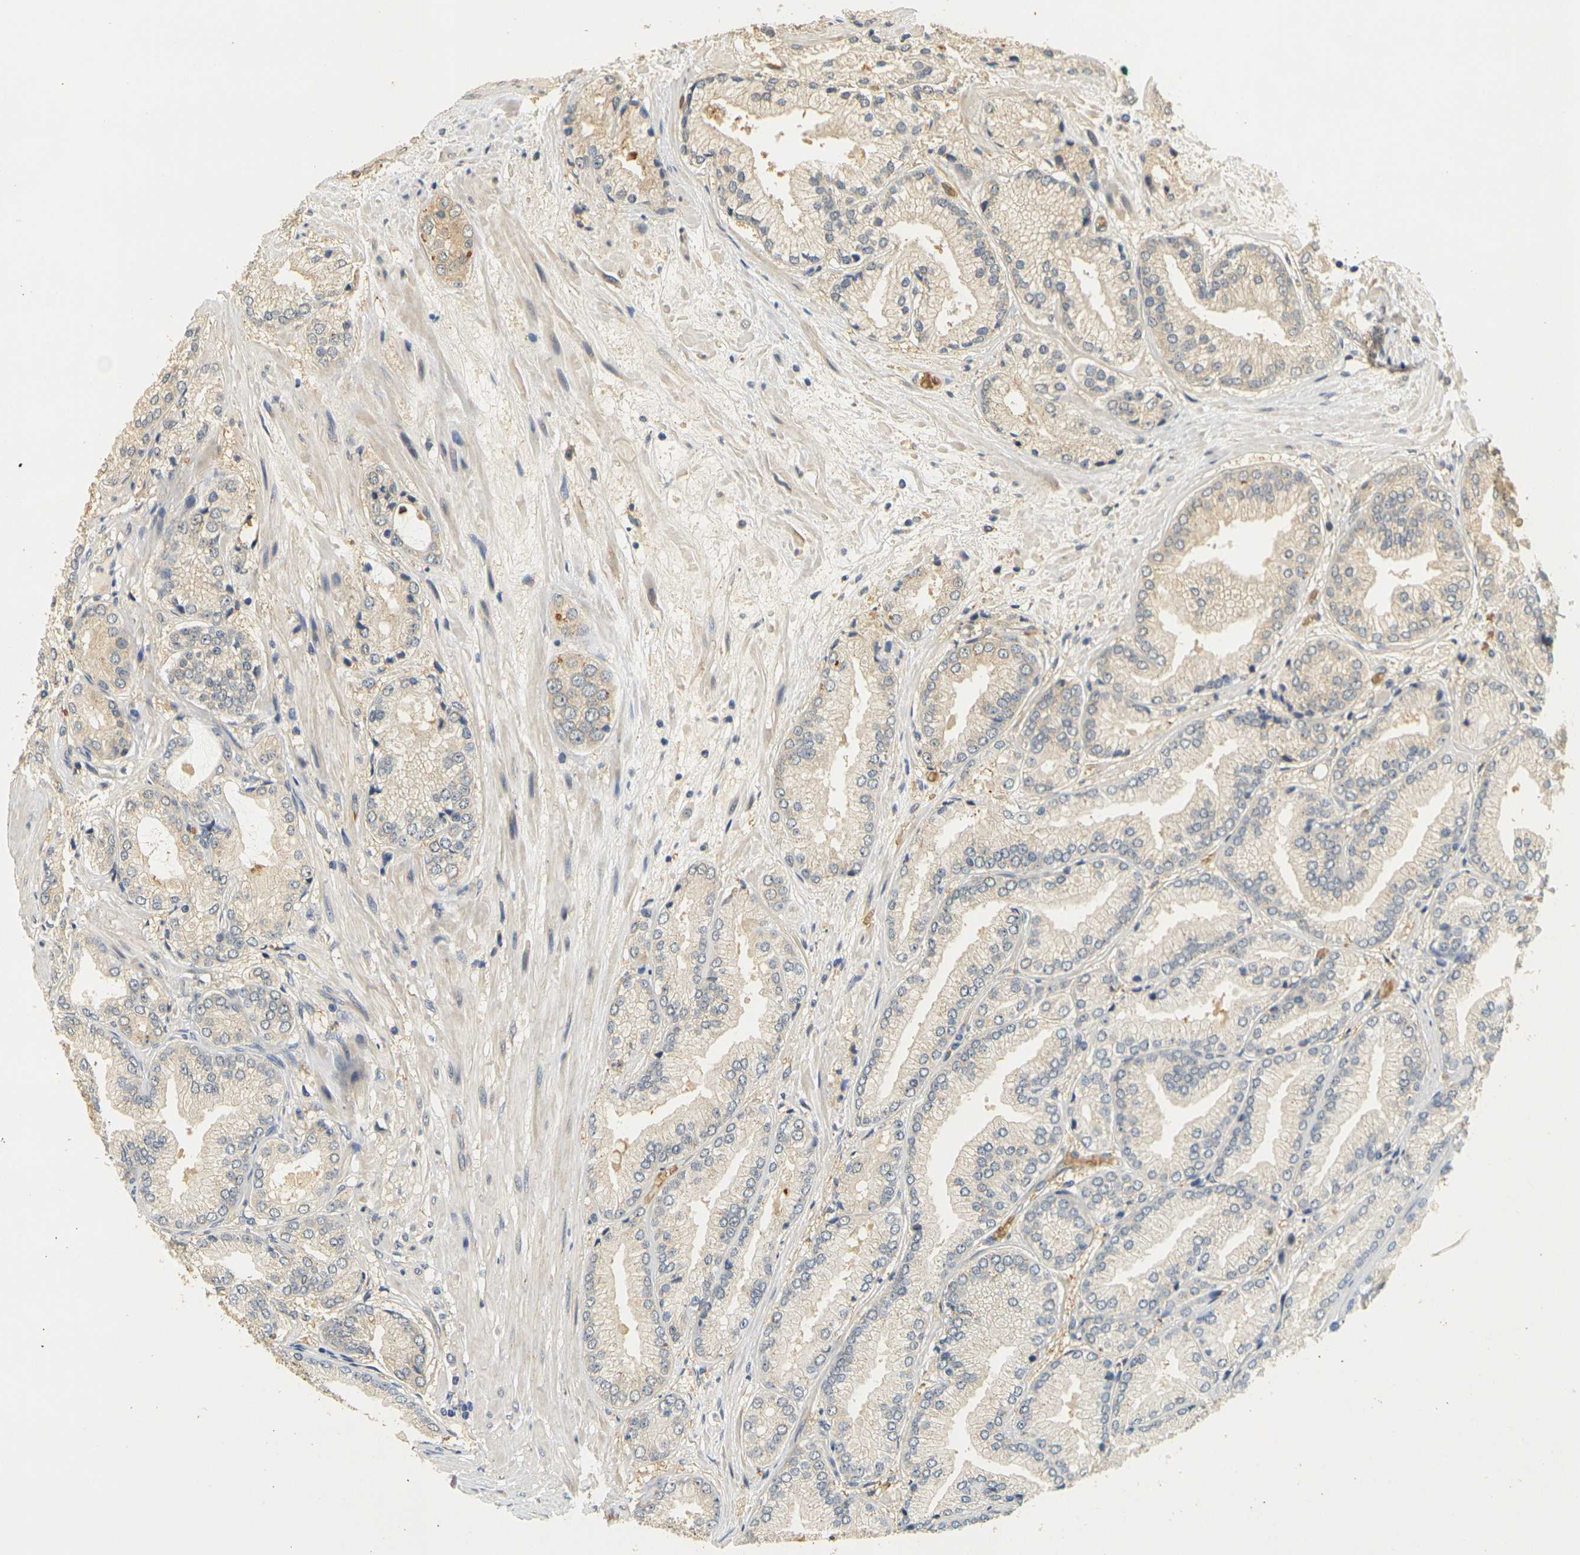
{"staining": {"intensity": "negative", "quantity": "none", "location": "none"}, "tissue": "prostate cancer", "cell_type": "Tumor cells", "image_type": "cancer", "snomed": [{"axis": "morphology", "description": "Adenocarcinoma, High grade"}, {"axis": "topography", "description": "Prostate"}], "caption": "Tumor cells are negative for protein expression in human prostate cancer. (DAB immunohistochemistry (IHC), high magnification).", "gene": "MEGF9", "patient": {"sex": "male", "age": 59}}